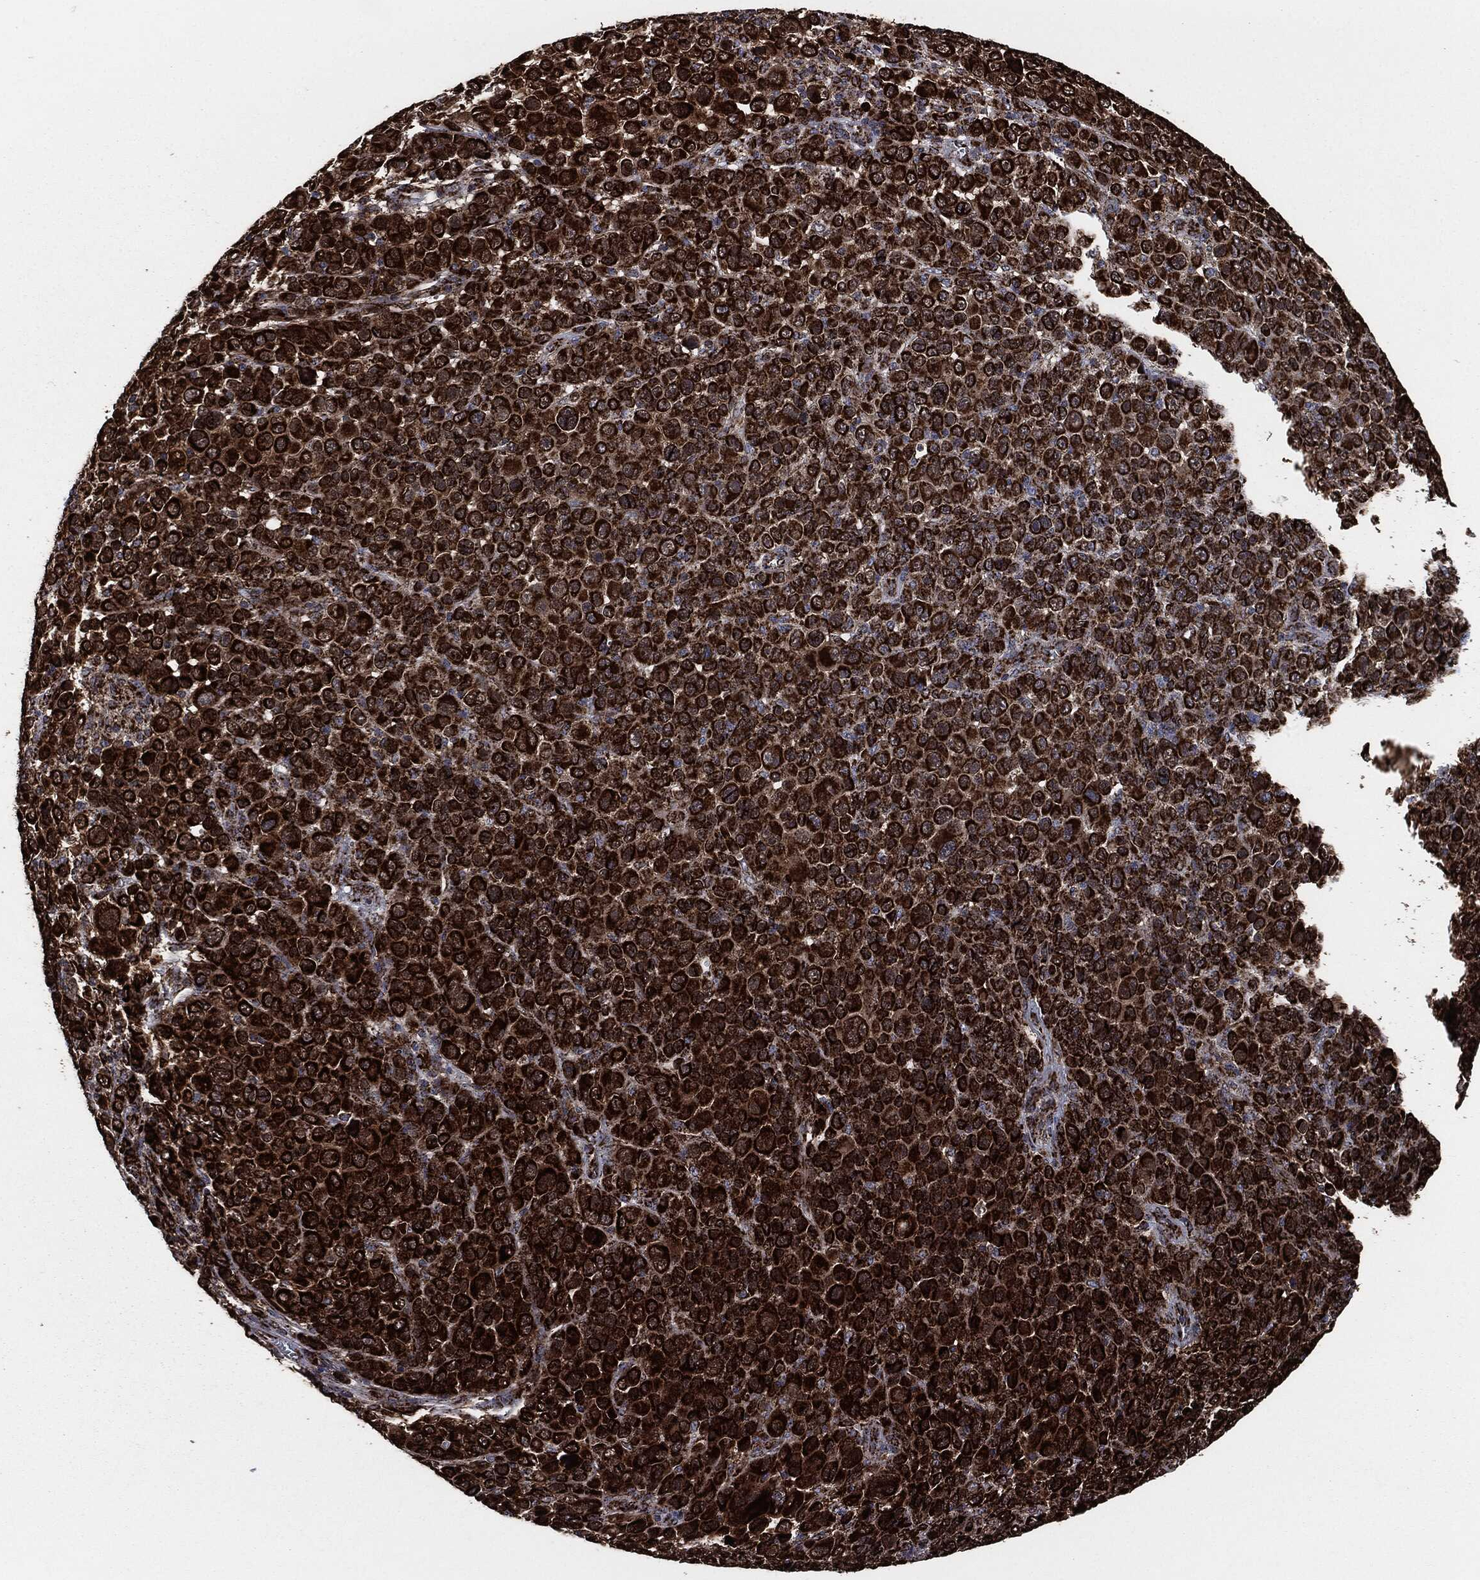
{"staining": {"intensity": "strong", "quantity": ">75%", "location": "cytoplasmic/membranous"}, "tissue": "melanoma", "cell_type": "Tumor cells", "image_type": "cancer", "snomed": [{"axis": "morphology", "description": "Malignant melanoma, NOS"}, {"axis": "topography", "description": "Skin"}], "caption": "There is high levels of strong cytoplasmic/membranous positivity in tumor cells of malignant melanoma, as demonstrated by immunohistochemical staining (brown color).", "gene": "FH", "patient": {"sex": "female", "age": 57}}